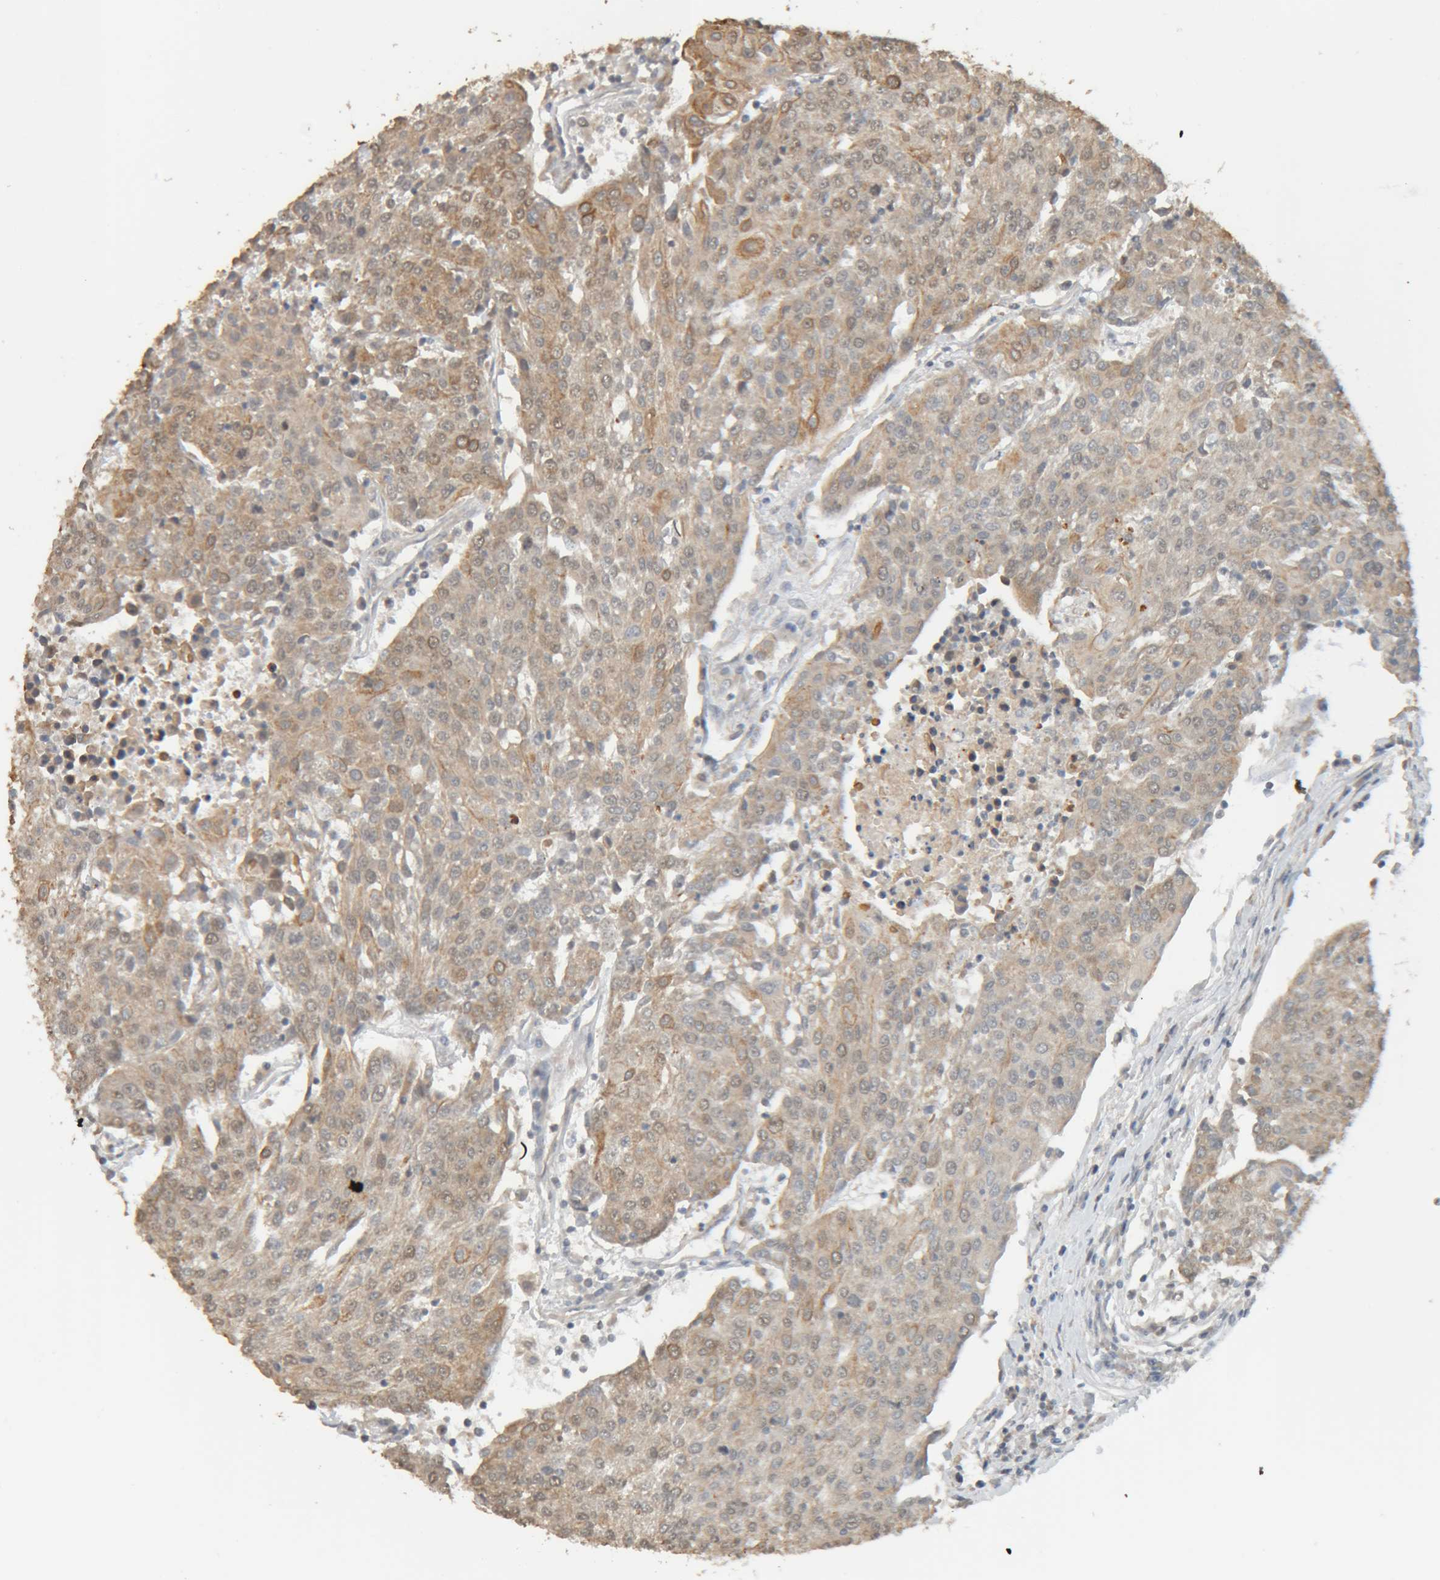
{"staining": {"intensity": "moderate", "quantity": "<25%", "location": "cytoplasmic/membranous"}, "tissue": "urothelial cancer", "cell_type": "Tumor cells", "image_type": "cancer", "snomed": [{"axis": "morphology", "description": "Urothelial carcinoma, High grade"}, {"axis": "topography", "description": "Urinary bladder"}], "caption": "This photomicrograph reveals IHC staining of human urothelial cancer, with low moderate cytoplasmic/membranous staining in approximately <25% of tumor cells.", "gene": "GINS4", "patient": {"sex": "female", "age": 85}}